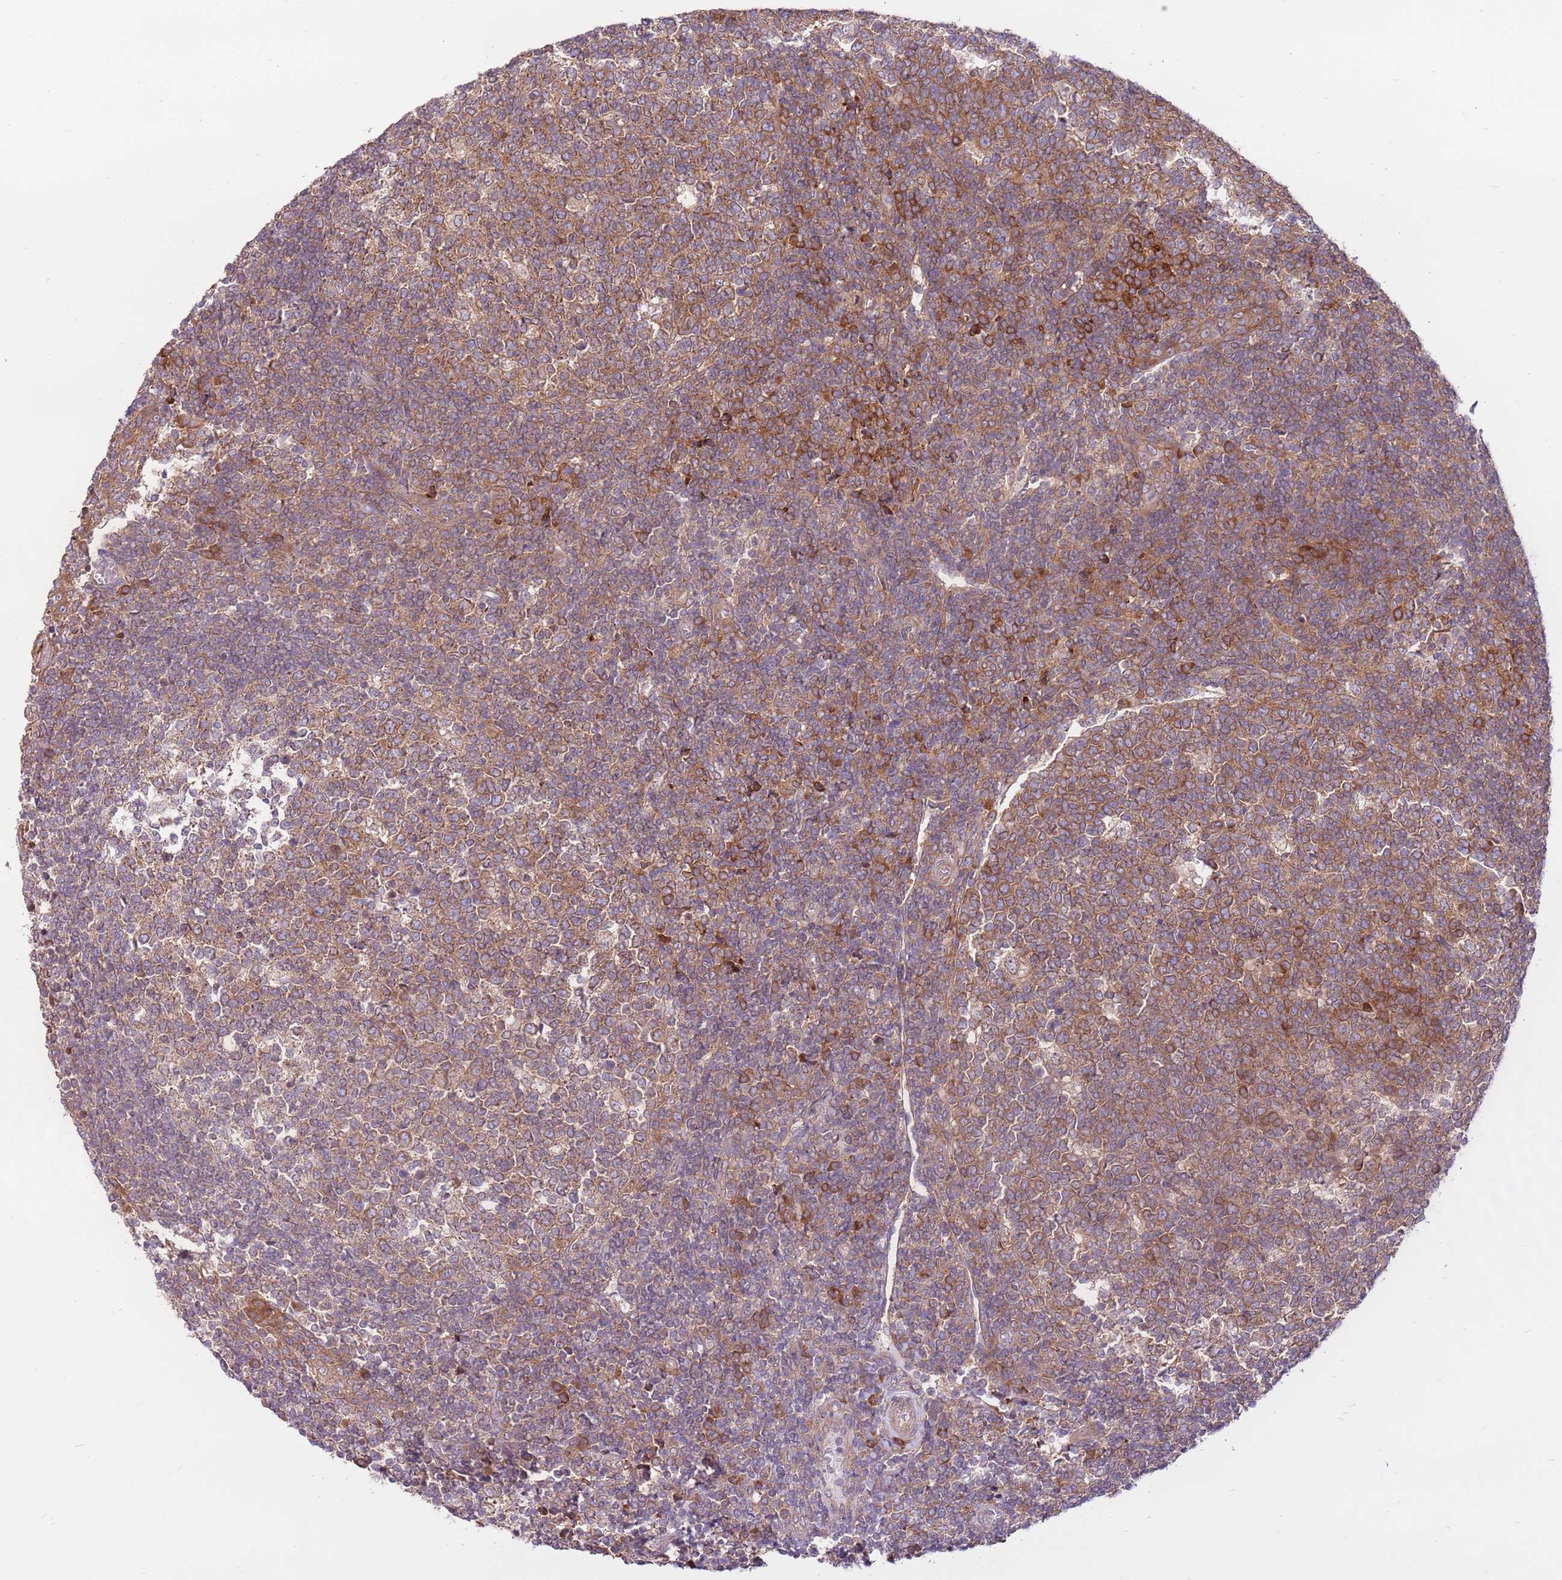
{"staining": {"intensity": "moderate", "quantity": ">75%", "location": "cytoplasmic/membranous"}, "tissue": "tonsil", "cell_type": "Germinal center cells", "image_type": "normal", "snomed": [{"axis": "morphology", "description": "Normal tissue, NOS"}, {"axis": "topography", "description": "Tonsil"}], "caption": "Protein staining exhibits moderate cytoplasmic/membranous positivity in approximately >75% of germinal center cells in normal tonsil.", "gene": "DDX19B", "patient": {"sex": "female", "age": 19}}